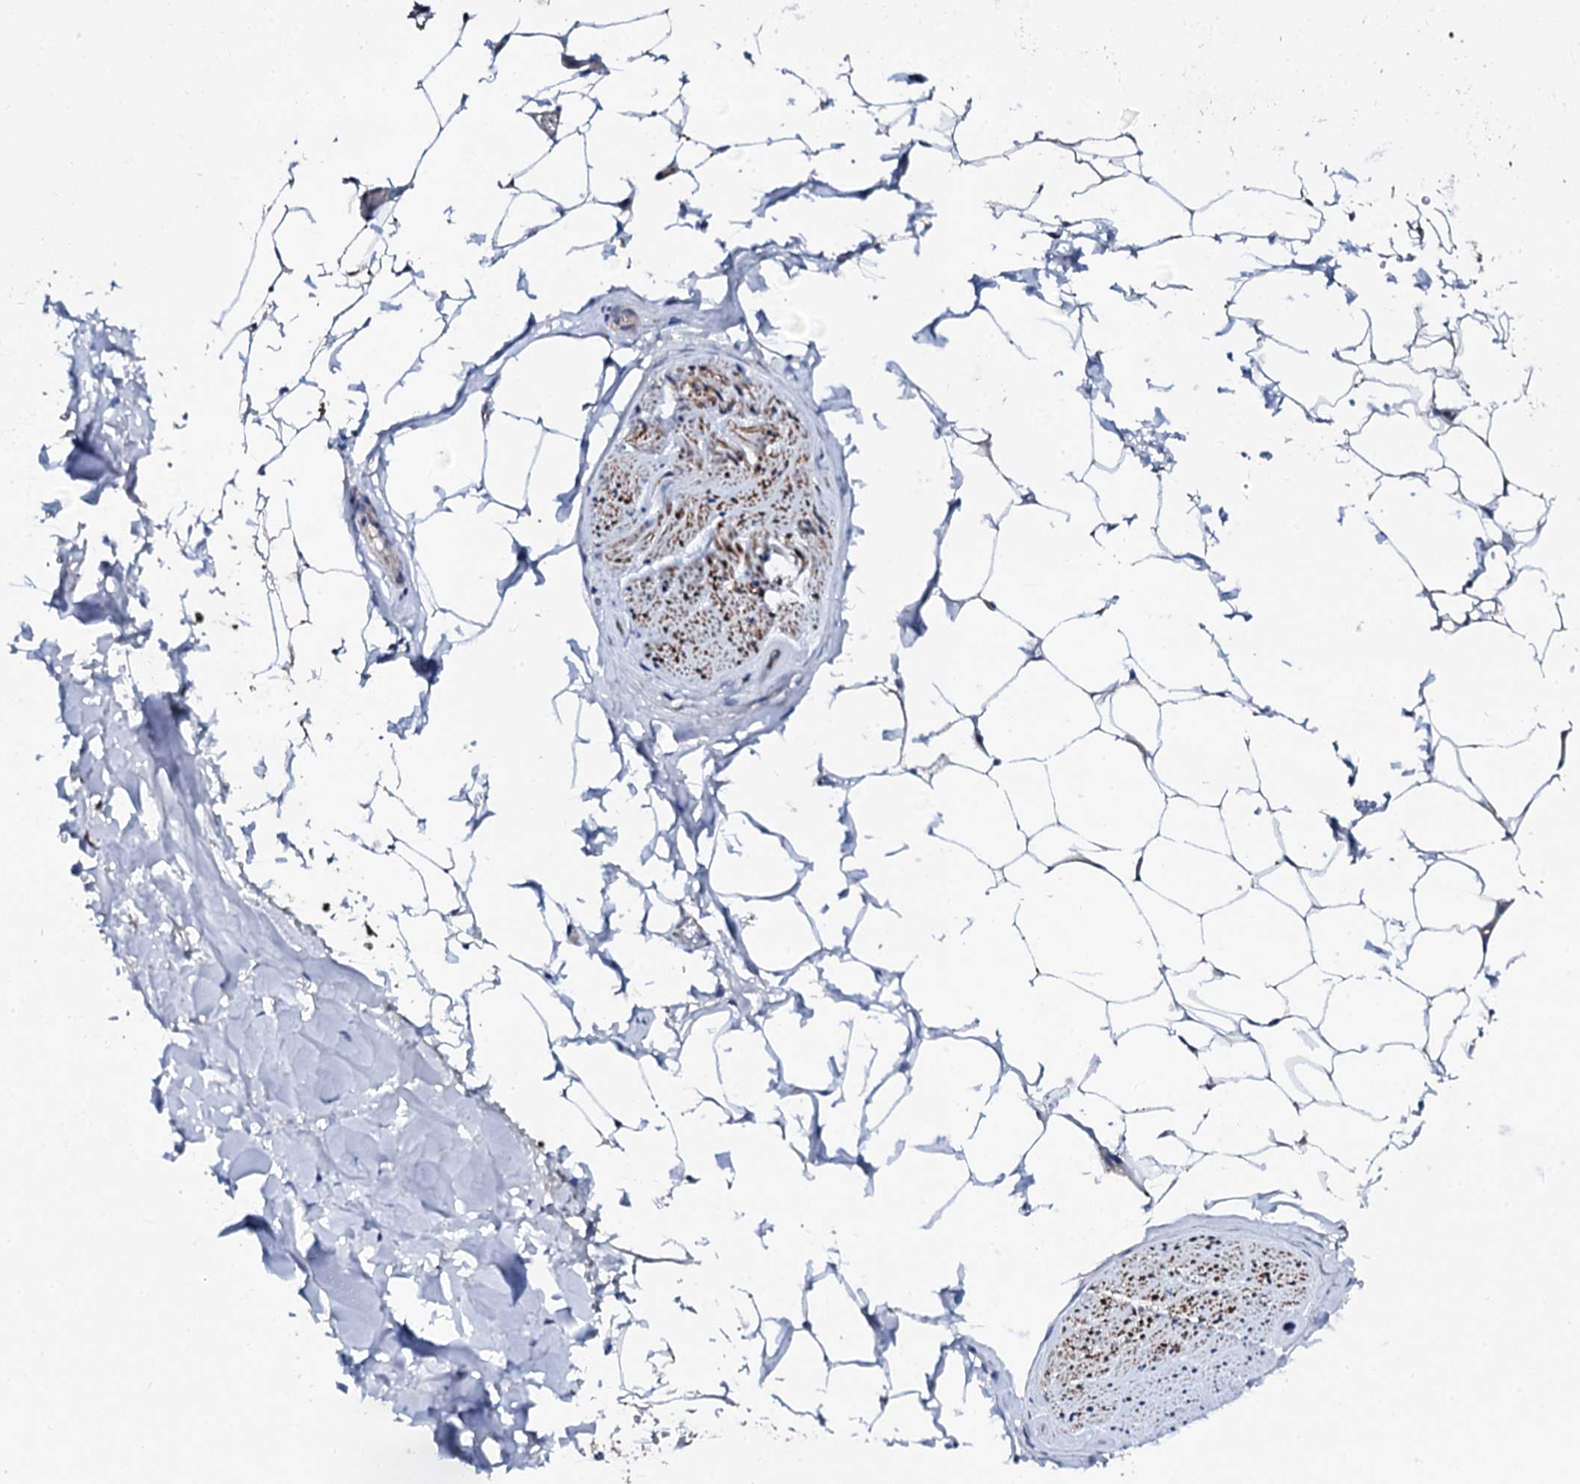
{"staining": {"intensity": "negative", "quantity": "none", "location": "none"}, "tissue": "adipose tissue", "cell_type": "Adipocytes", "image_type": "normal", "snomed": [{"axis": "morphology", "description": "Normal tissue, NOS"}, {"axis": "morphology", "description": "Adenocarcinoma, Low grade"}, {"axis": "topography", "description": "Prostate"}, {"axis": "topography", "description": "Peripheral nerve tissue"}], "caption": "Unremarkable adipose tissue was stained to show a protein in brown. There is no significant expression in adipocytes. The staining is performed using DAB brown chromogen with nuclei counter-stained in using hematoxylin.", "gene": "KLHL32", "patient": {"sex": "male", "age": 63}}